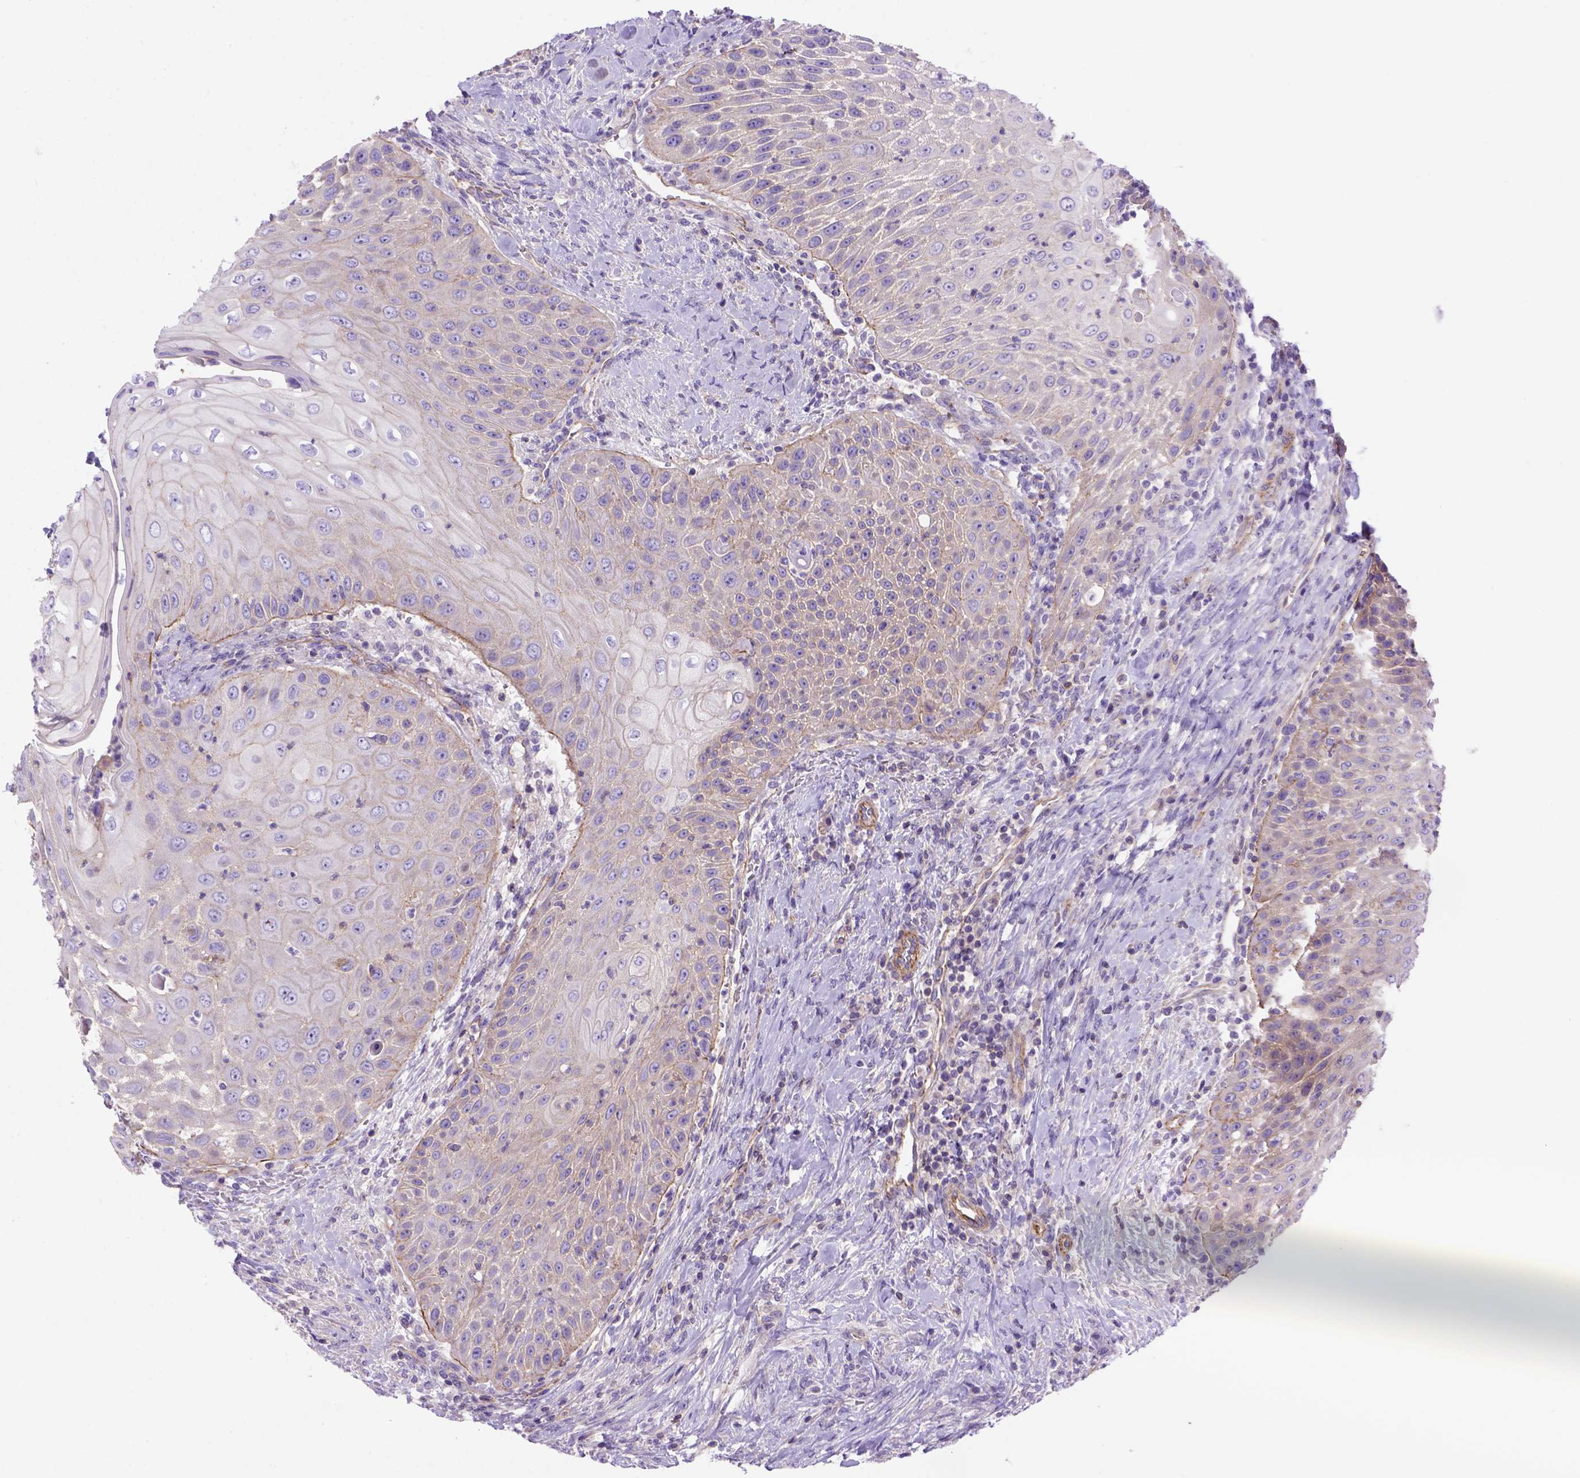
{"staining": {"intensity": "moderate", "quantity": "<25%", "location": "cytoplasmic/membranous"}, "tissue": "head and neck cancer", "cell_type": "Tumor cells", "image_type": "cancer", "snomed": [{"axis": "morphology", "description": "Squamous cell carcinoma, NOS"}, {"axis": "topography", "description": "Head-Neck"}], "caption": "Head and neck cancer (squamous cell carcinoma) stained with a protein marker demonstrates moderate staining in tumor cells.", "gene": "PEX12", "patient": {"sex": "male", "age": 69}}